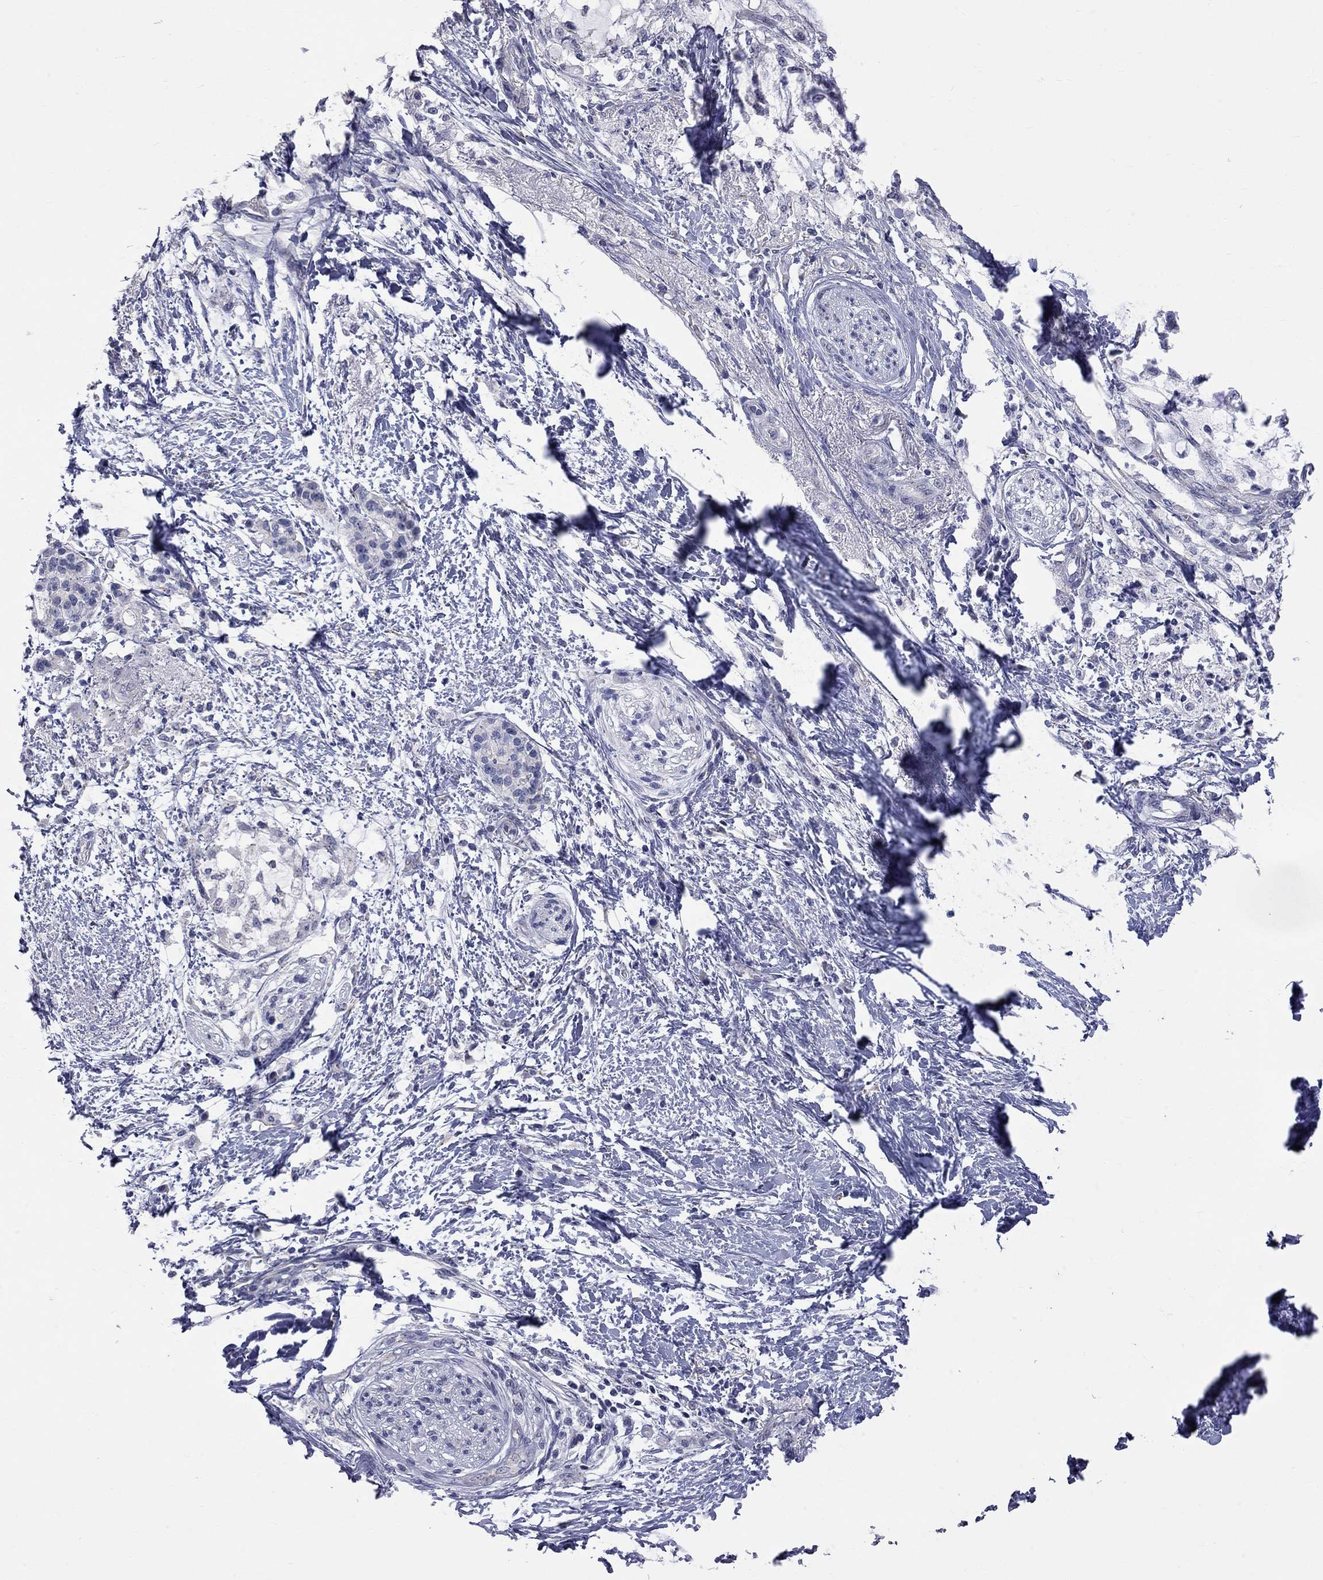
{"staining": {"intensity": "negative", "quantity": "none", "location": "none"}, "tissue": "pancreatic cancer", "cell_type": "Tumor cells", "image_type": "cancer", "snomed": [{"axis": "morphology", "description": "Normal tissue, NOS"}, {"axis": "morphology", "description": "Adenocarcinoma, NOS"}, {"axis": "topography", "description": "Pancreas"}, {"axis": "topography", "description": "Duodenum"}], "caption": "Immunohistochemical staining of human adenocarcinoma (pancreatic) demonstrates no significant expression in tumor cells.", "gene": "OPRK1", "patient": {"sex": "female", "age": 60}}